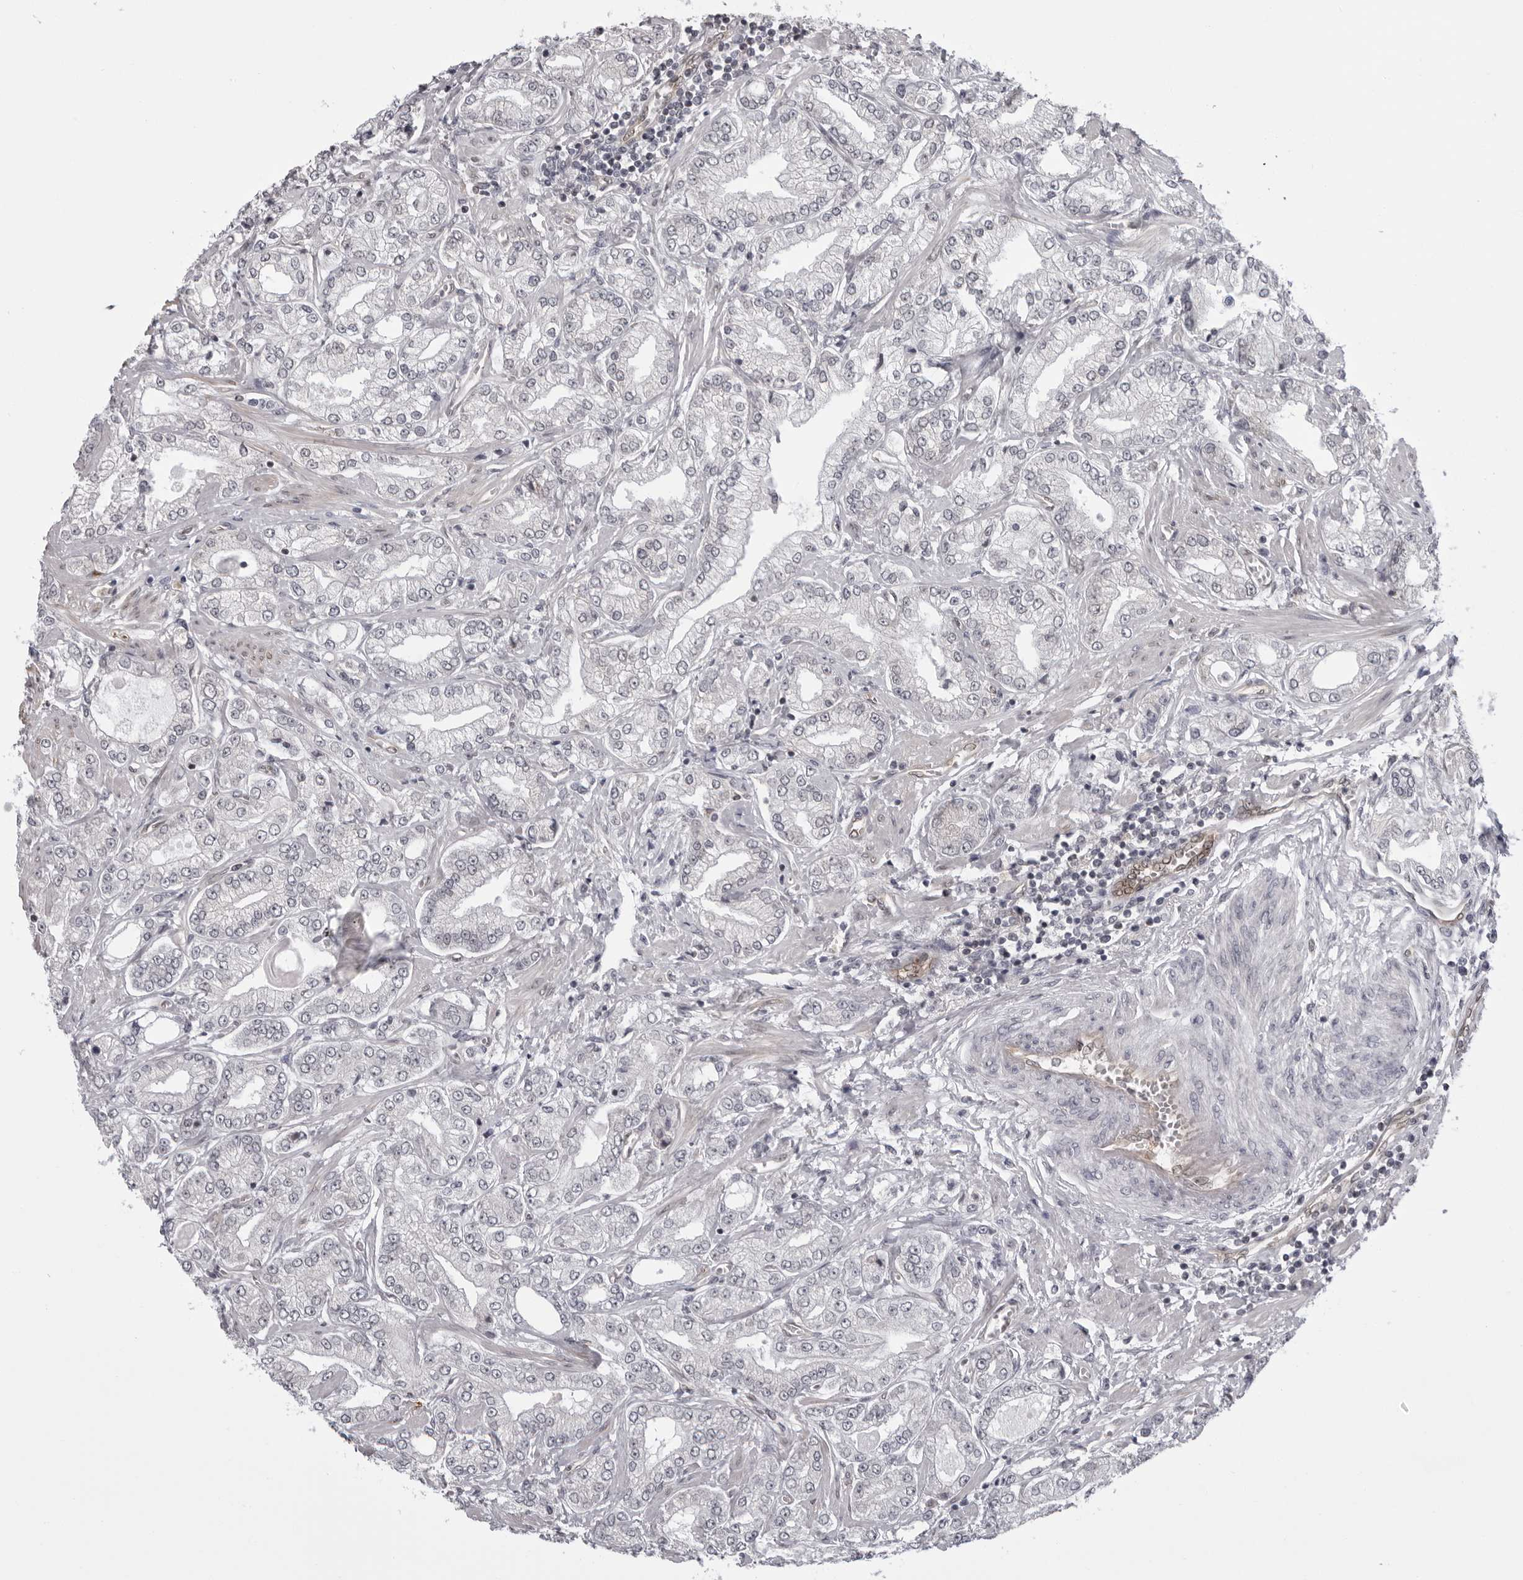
{"staining": {"intensity": "weak", "quantity": "<25%", "location": "cytoplasmic/membranous"}, "tissue": "prostate cancer", "cell_type": "Tumor cells", "image_type": "cancer", "snomed": [{"axis": "morphology", "description": "Adenocarcinoma, Low grade"}, {"axis": "topography", "description": "Prostate"}], "caption": "Immunohistochemistry histopathology image of neoplastic tissue: human adenocarcinoma (low-grade) (prostate) stained with DAB (3,3'-diaminobenzidine) shows no significant protein staining in tumor cells.", "gene": "MAPK12", "patient": {"sex": "male", "age": 62}}